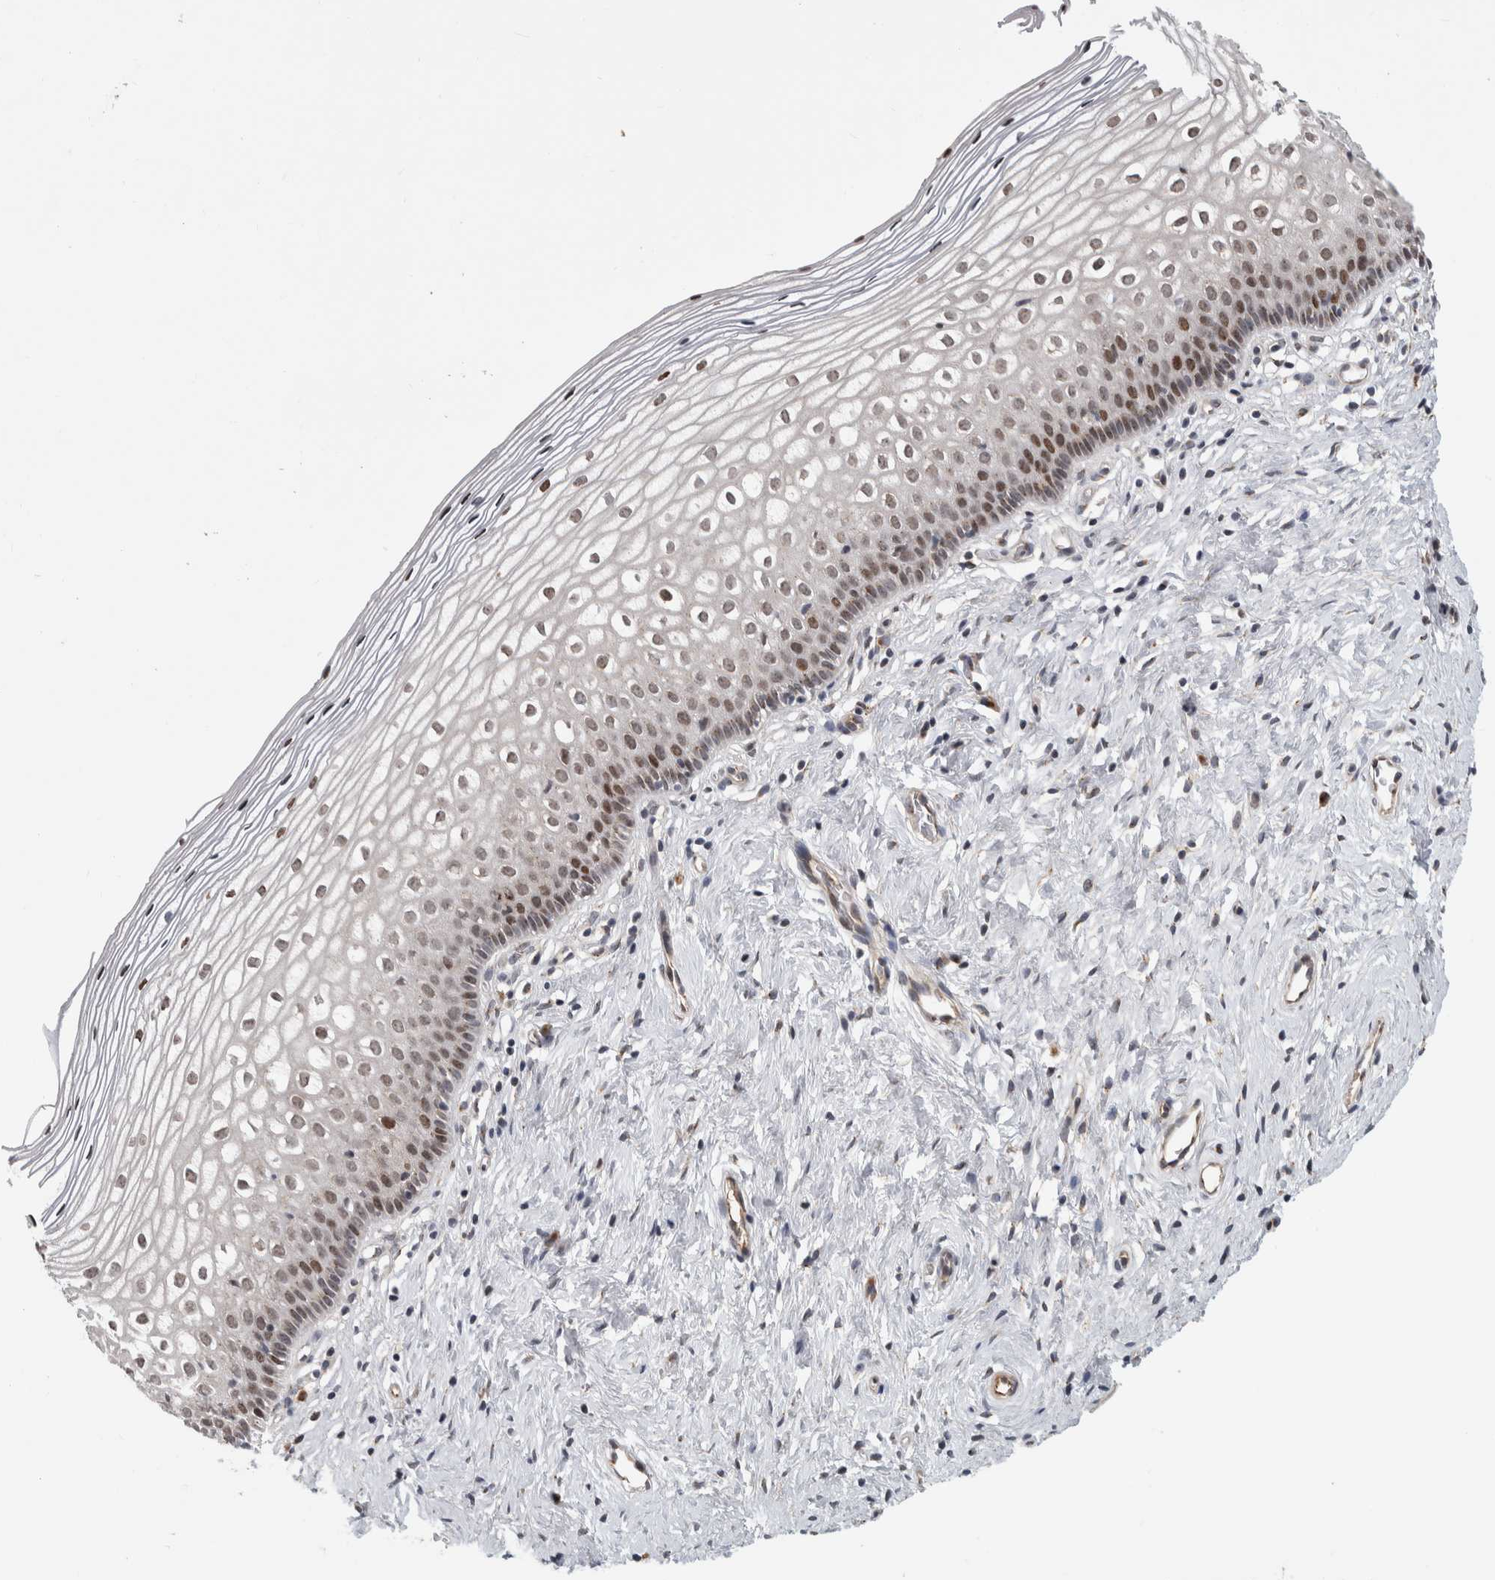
{"staining": {"intensity": "moderate", "quantity": ">75%", "location": "nuclear"}, "tissue": "cervix", "cell_type": "Squamous epithelial cells", "image_type": "normal", "snomed": [{"axis": "morphology", "description": "Normal tissue, NOS"}, {"axis": "topography", "description": "Cervix"}], "caption": "Immunohistochemical staining of normal human cervix reveals moderate nuclear protein positivity in about >75% of squamous epithelial cells. Using DAB (brown) and hematoxylin (blue) stains, captured at high magnification using brightfield microscopy.", "gene": "MSL1", "patient": {"sex": "female", "age": 27}}